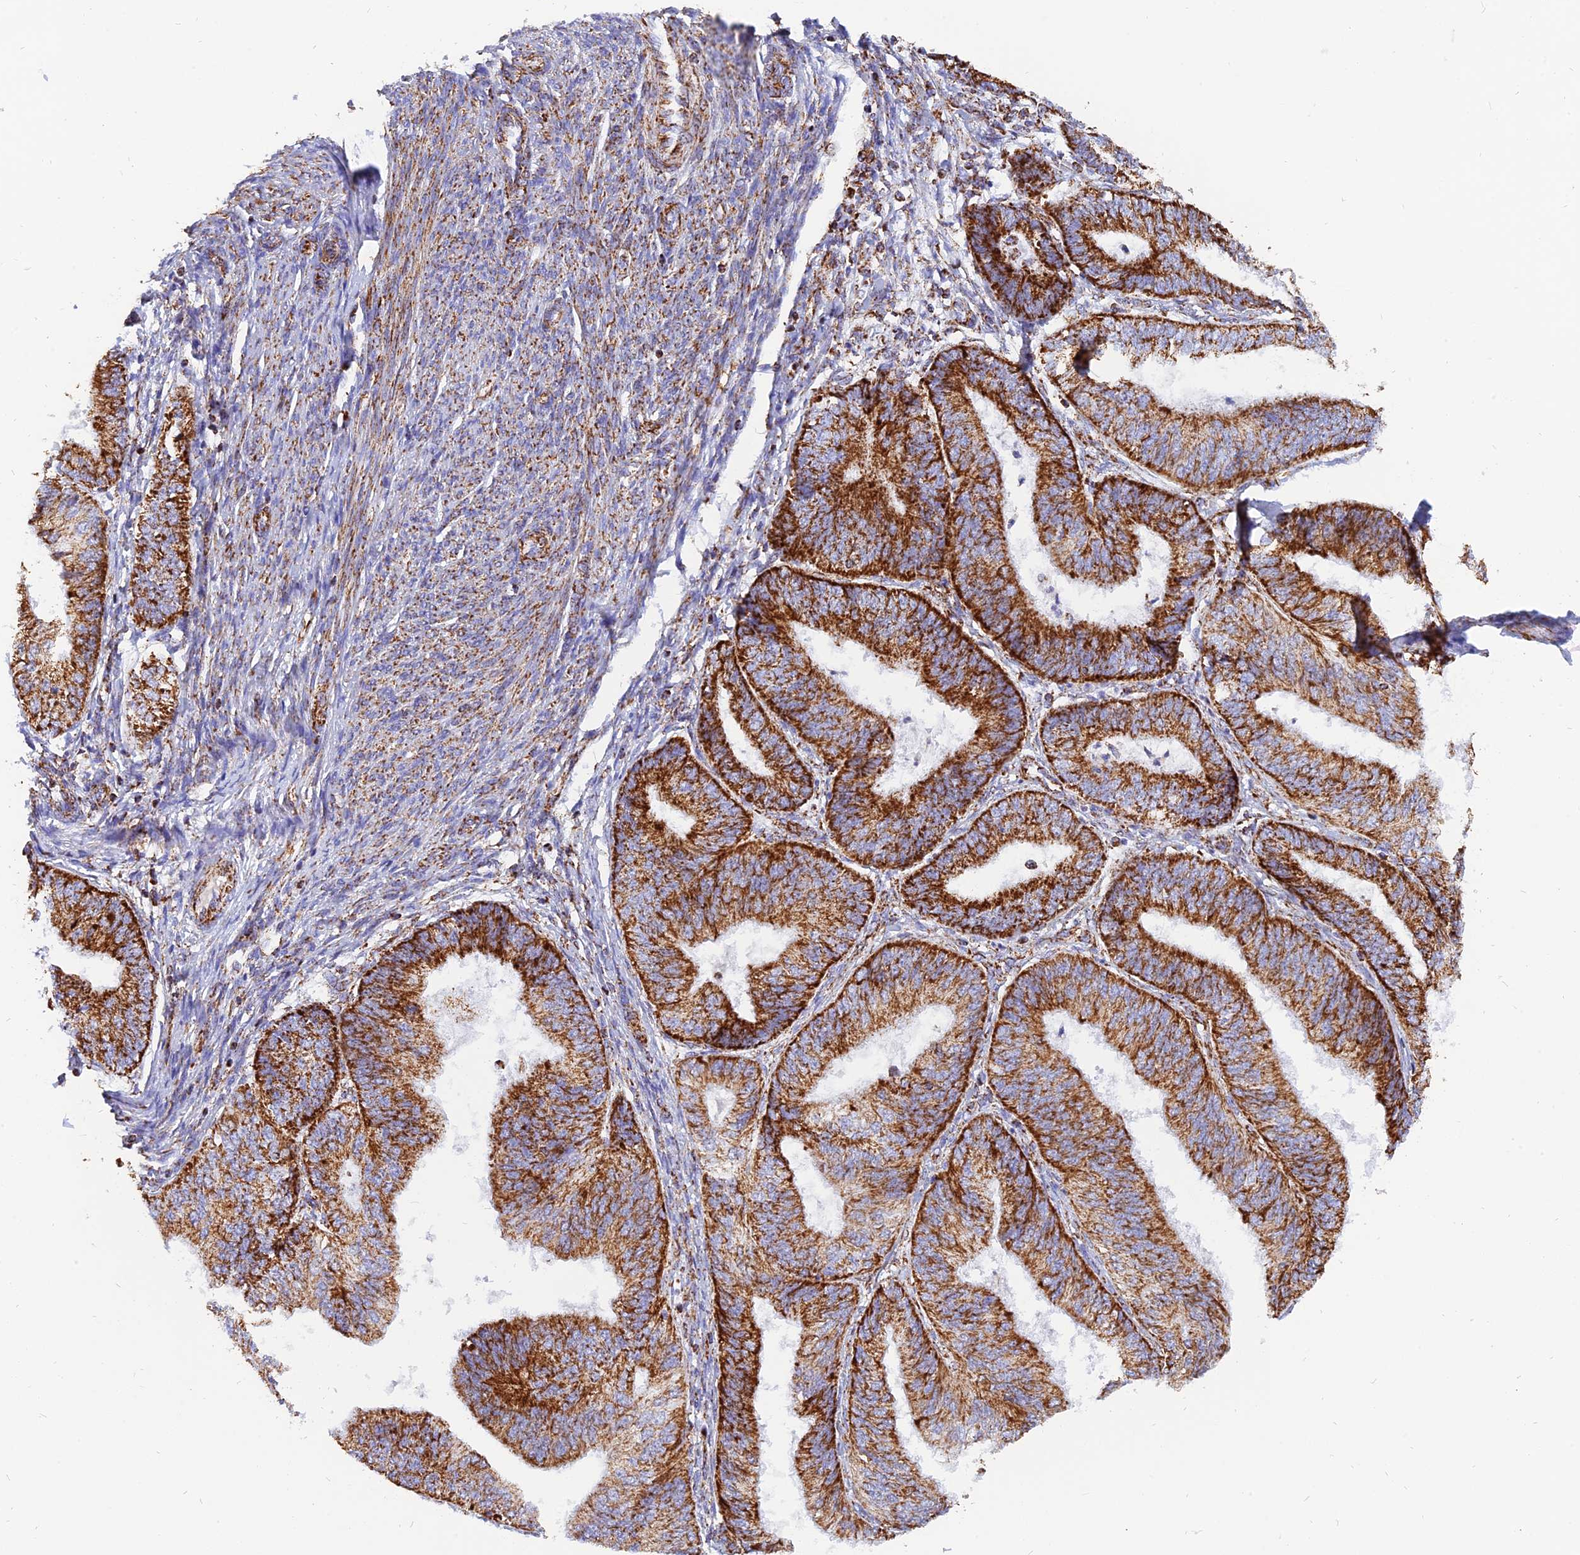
{"staining": {"intensity": "strong", "quantity": ">75%", "location": "cytoplasmic/membranous"}, "tissue": "endometrial cancer", "cell_type": "Tumor cells", "image_type": "cancer", "snomed": [{"axis": "morphology", "description": "Adenocarcinoma, NOS"}, {"axis": "topography", "description": "Endometrium"}], "caption": "Immunohistochemistry staining of endometrial cancer (adenocarcinoma), which demonstrates high levels of strong cytoplasmic/membranous staining in approximately >75% of tumor cells indicating strong cytoplasmic/membranous protein staining. The staining was performed using DAB (brown) for protein detection and nuclei were counterstained in hematoxylin (blue).", "gene": "NDUFB6", "patient": {"sex": "female", "age": 58}}